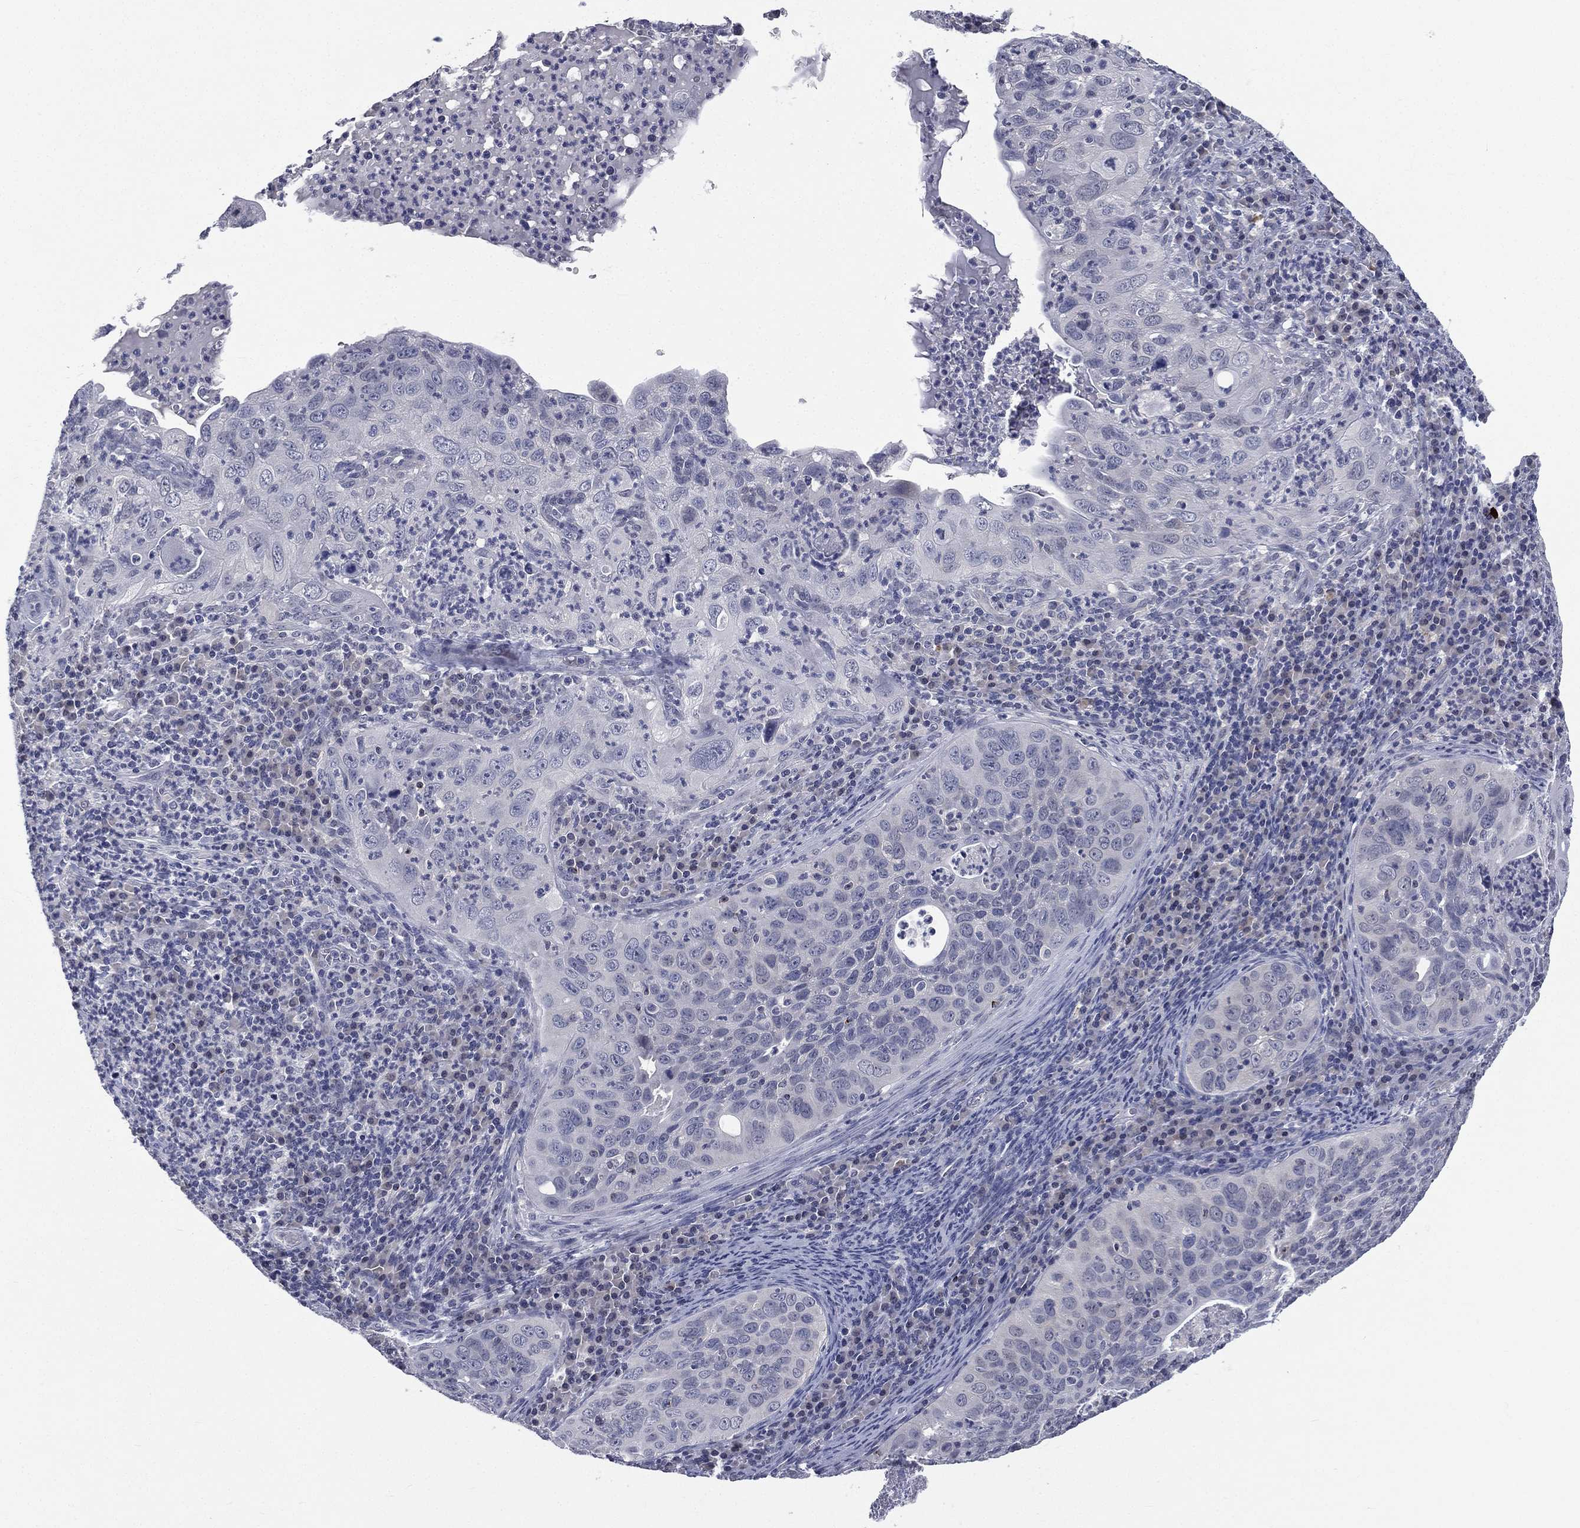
{"staining": {"intensity": "negative", "quantity": "none", "location": "none"}, "tissue": "cervical cancer", "cell_type": "Tumor cells", "image_type": "cancer", "snomed": [{"axis": "morphology", "description": "Squamous cell carcinoma, NOS"}, {"axis": "topography", "description": "Cervix"}], "caption": "This is an immunohistochemistry photomicrograph of cervical cancer. There is no positivity in tumor cells.", "gene": "IFT27", "patient": {"sex": "female", "age": 26}}